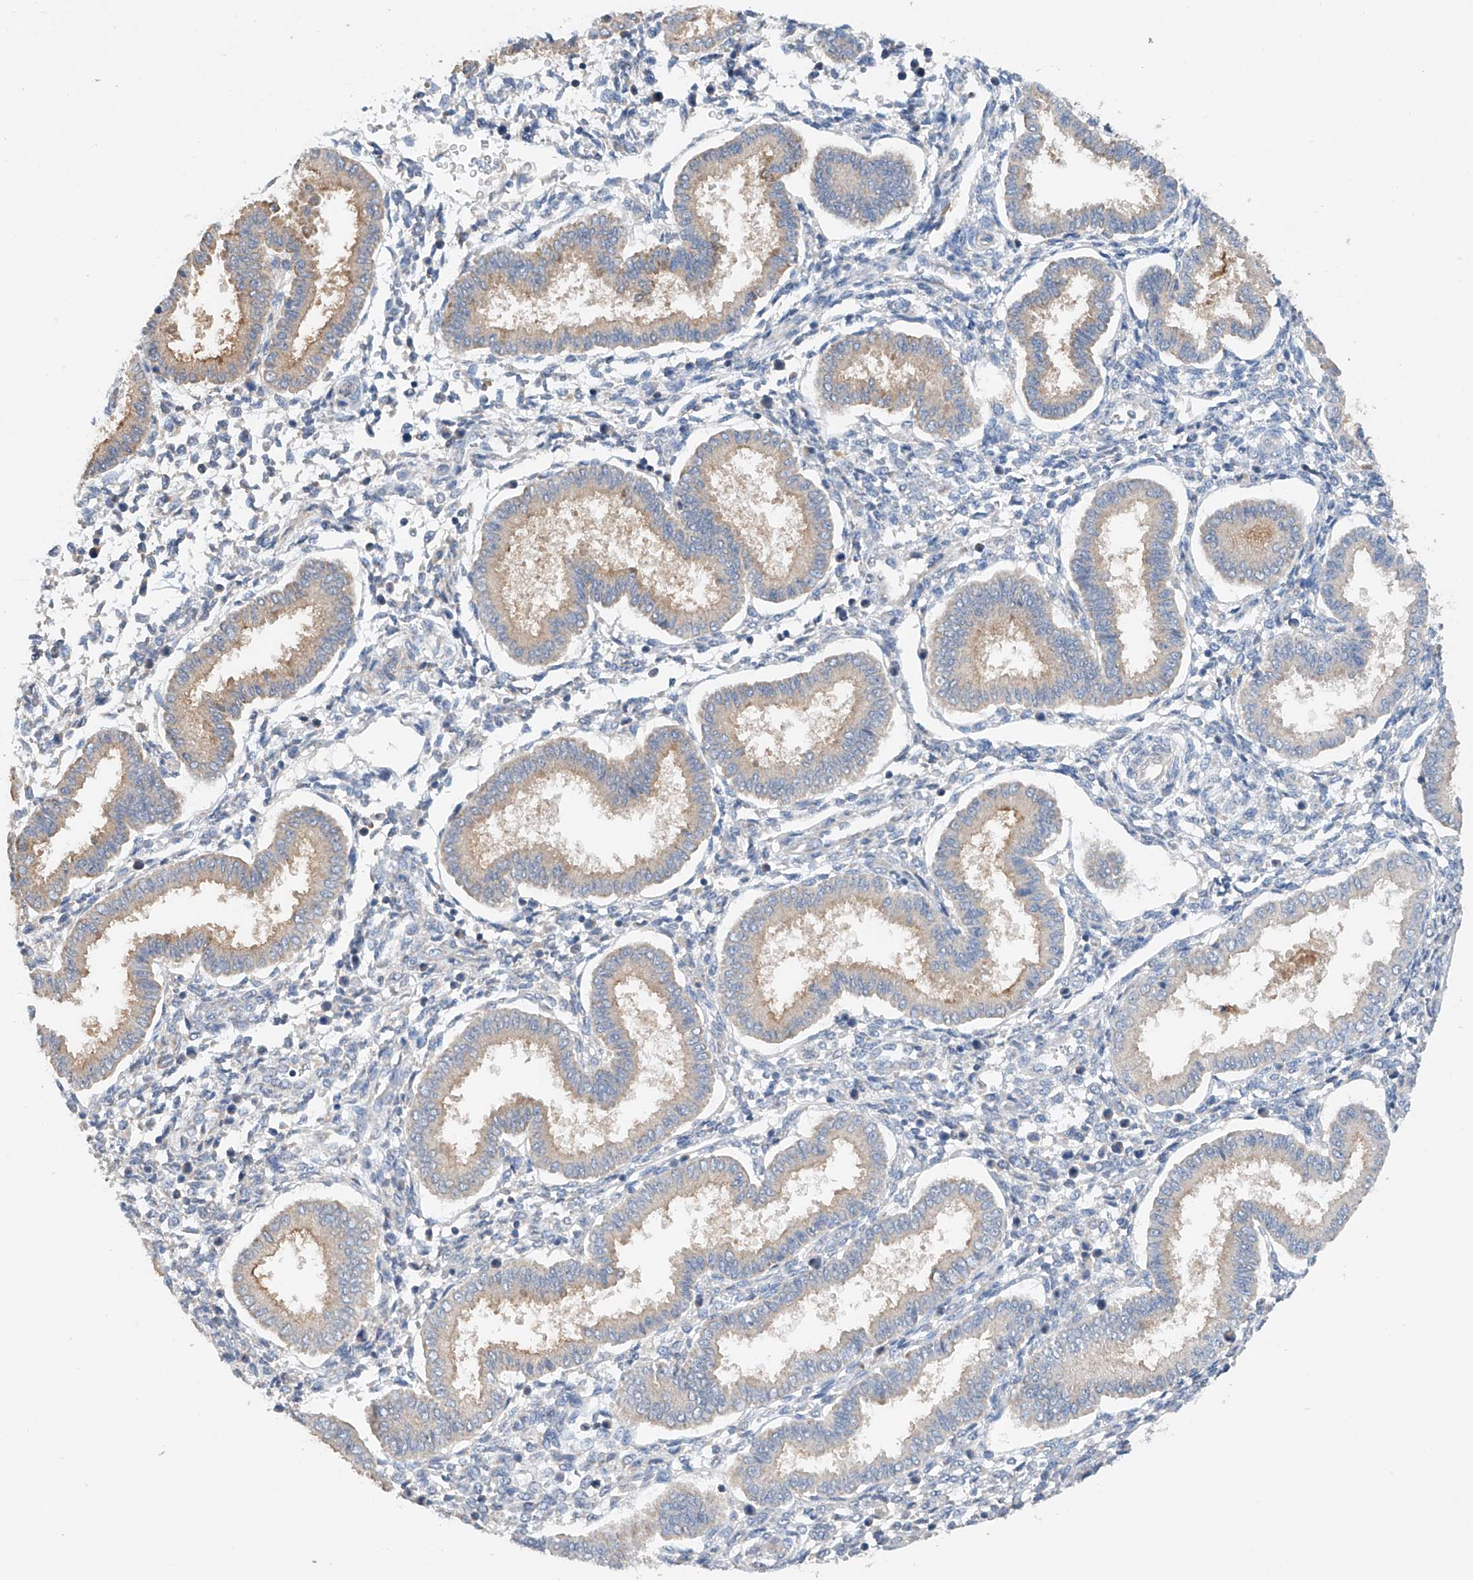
{"staining": {"intensity": "negative", "quantity": "none", "location": "none"}, "tissue": "endometrium", "cell_type": "Cells in endometrial stroma", "image_type": "normal", "snomed": [{"axis": "morphology", "description": "Normal tissue, NOS"}, {"axis": "topography", "description": "Endometrium"}], "caption": "Human endometrium stained for a protein using immunohistochemistry exhibits no positivity in cells in endometrial stroma.", "gene": "GPC4", "patient": {"sex": "female", "age": 24}}